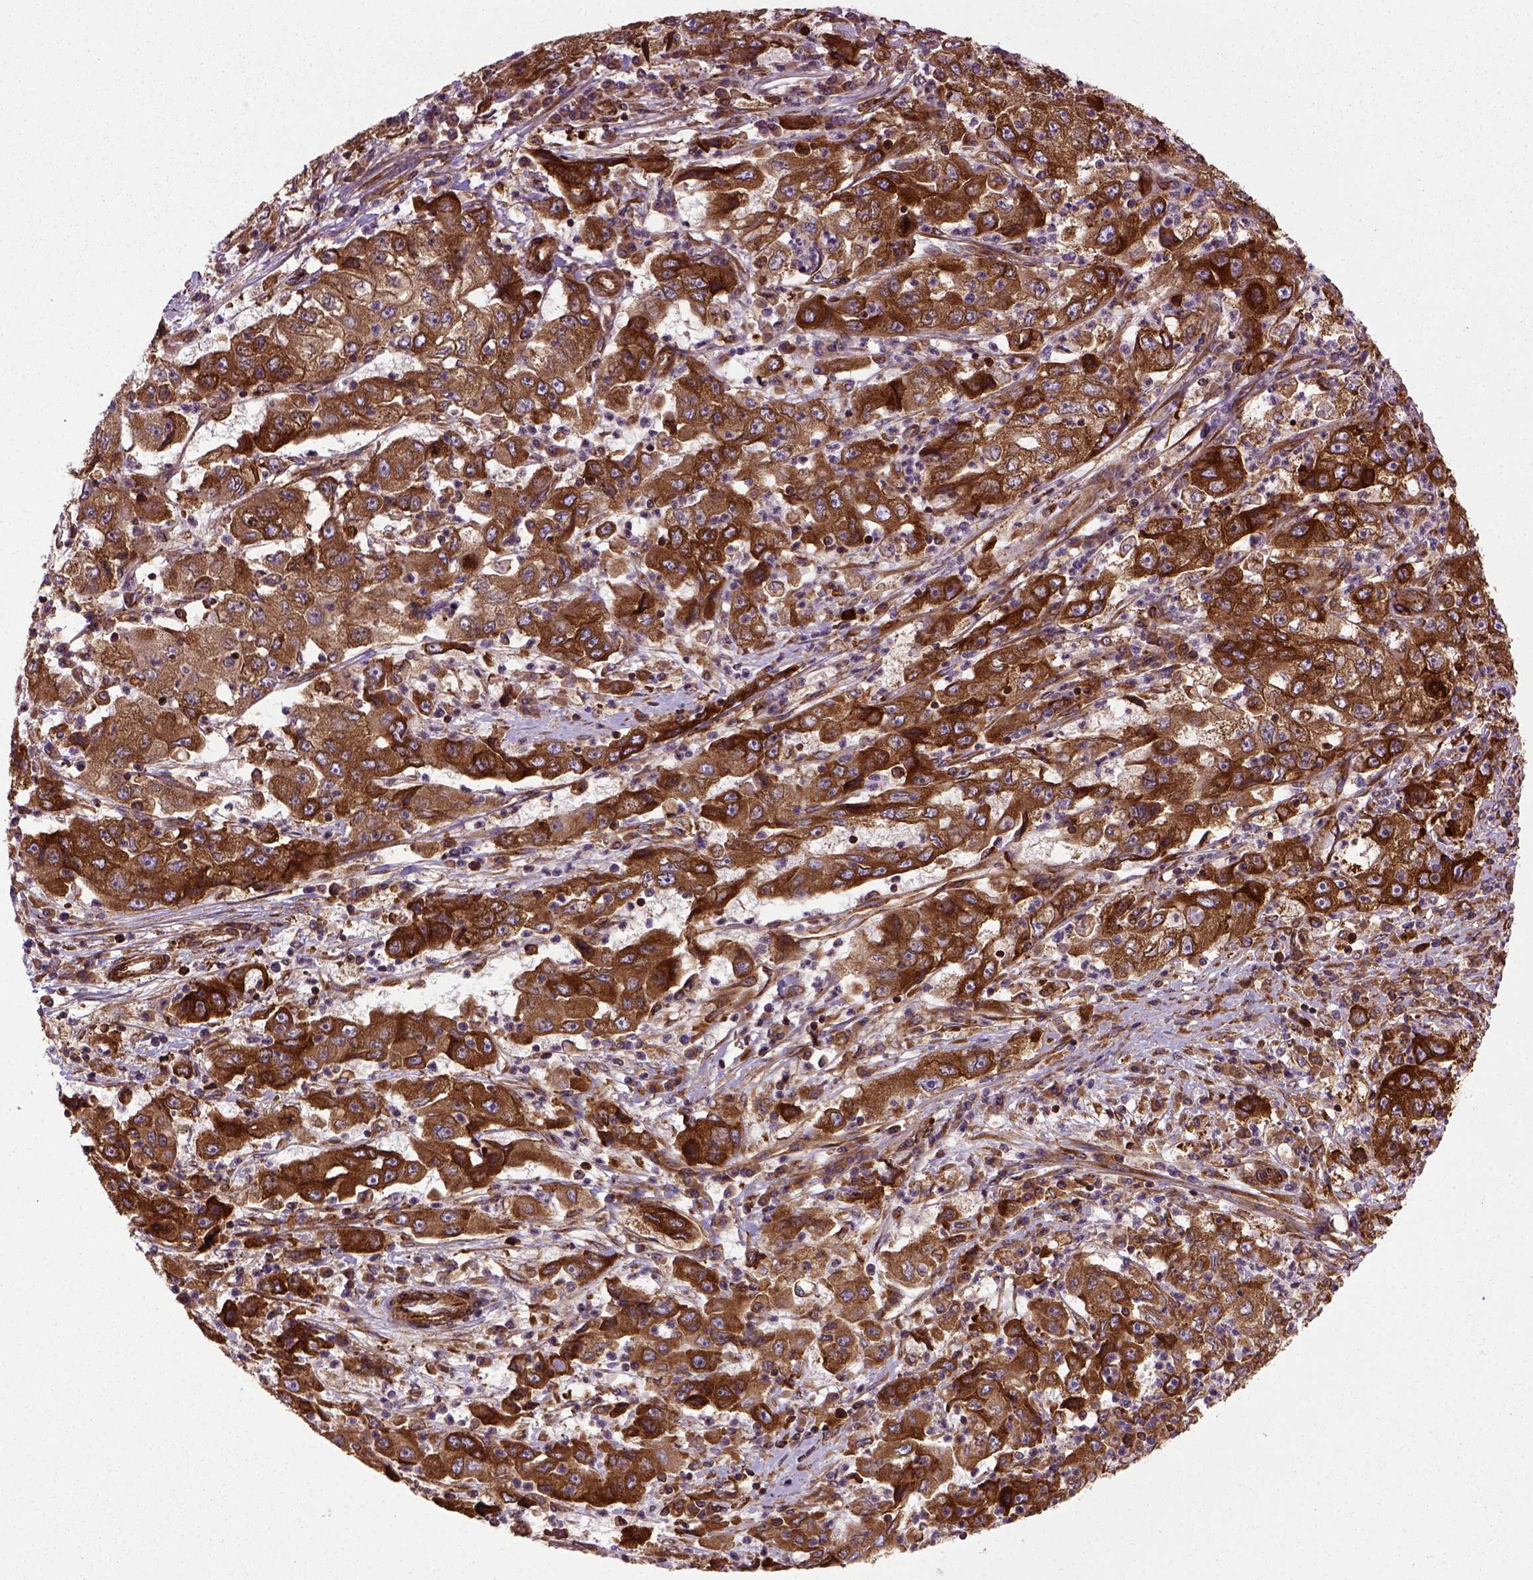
{"staining": {"intensity": "strong", "quantity": ">75%", "location": "cytoplasmic/membranous"}, "tissue": "cervical cancer", "cell_type": "Tumor cells", "image_type": "cancer", "snomed": [{"axis": "morphology", "description": "Squamous cell carcinoma, NOS"}, {"axis": "topography", "description": "Cervix"}], "caption": "A micrograph of cervical cancer stained for a protein reveals strong cytoplasmic/membranous brown staining in tumor cells. (Brightfield microscopy of DAB IHC at high magnification).", "gene": "CAPRIN1", "patient": {"sex": "female", "age": 36}}